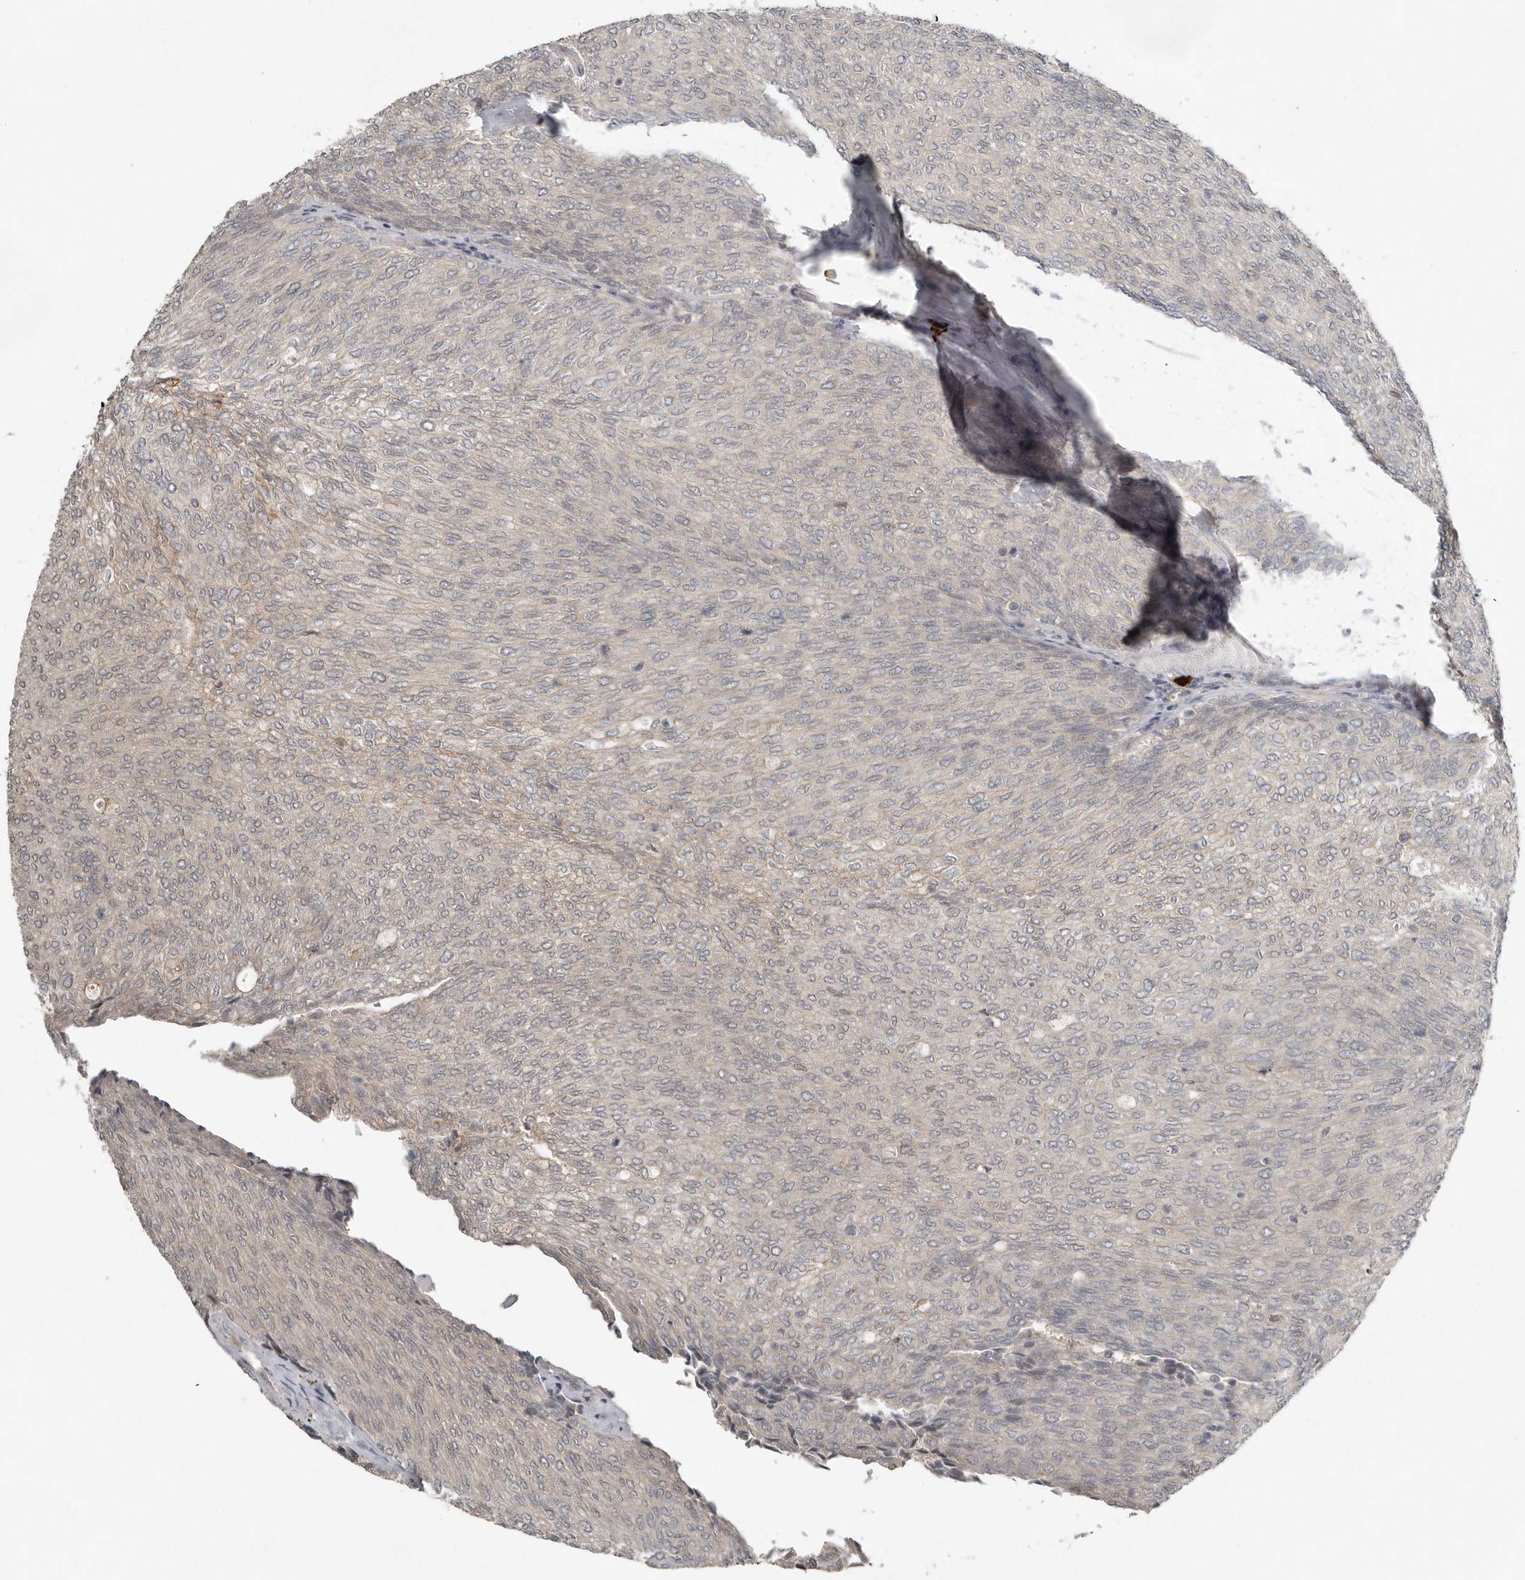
{"staining": {"intensity": "weak", "quantity": "<25%", "location": "cytoplasmic/membranous"}, "tissue": "urothelial cancer", "cell_type": "Tumor cells", "image_type": "cancer", "snomed": [{"axis": "morphology", "description": "Urothelial carcinoma, Low grade"}, {"axis": "topography", "description": "Urinary bladder"}], "caption": "The photomicrograph displays no staining of tumor cells in urothelial cancer.", "gene": "TEAD3", "patient": {"sex": "female", "age": 79}}